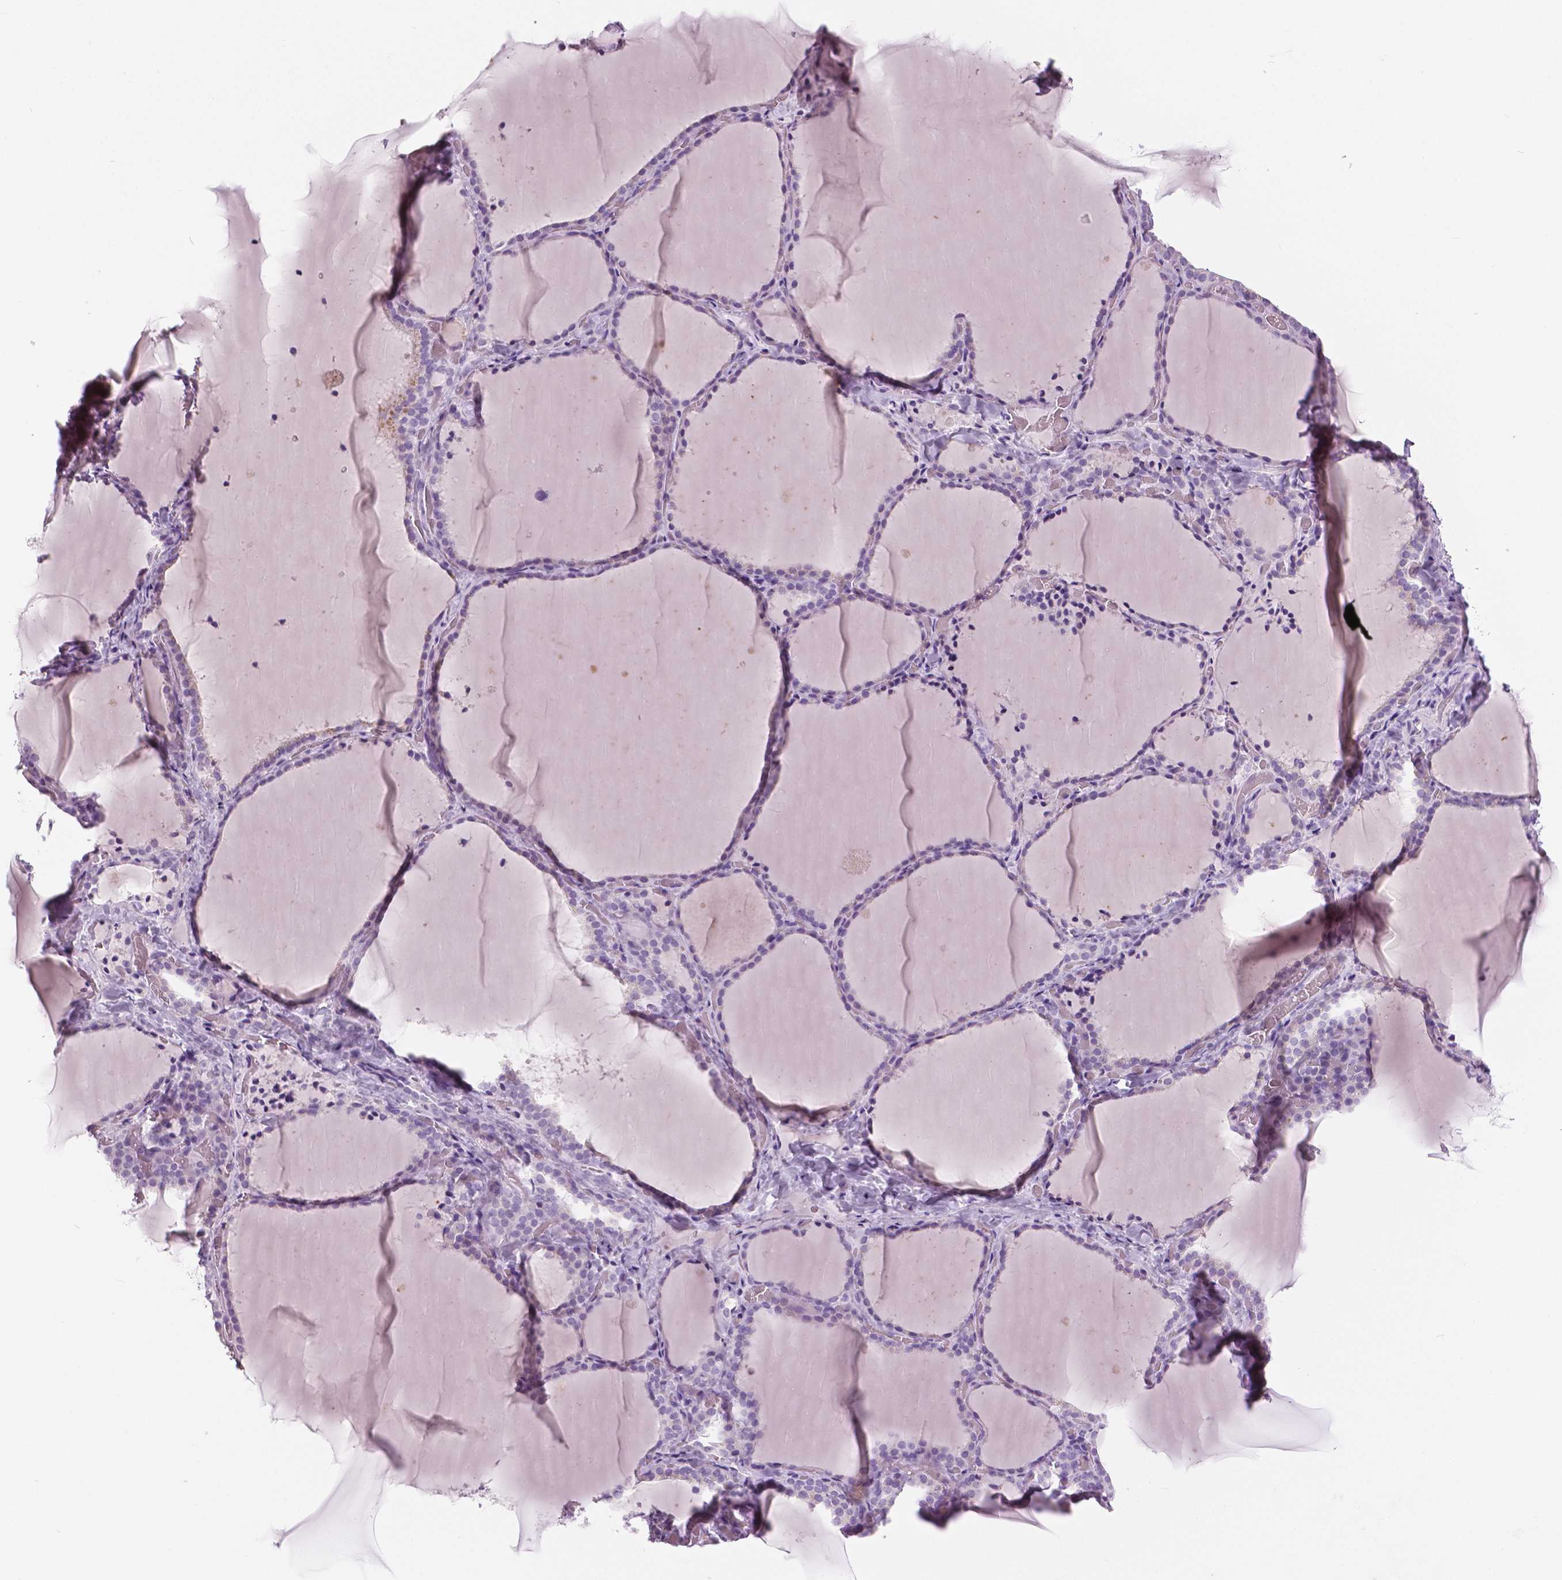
{"staining": {"intensity": "negative", "quantity": "none", "location": "none"}, "tissue": "thyroid gland", "cell_type": "Glandular cells", "image_type": "normal", "snomed": [{"axis": "morphology", "description": "Normal tissue, NOS"}, {"axis": "topography", "description": "Thyroid gland"}], "caption": "The micrograph displays no staining of glandular cells in normal thyroid gland. (Brightfield microscopy of DAB IHC at high magnification).", "gene": "SFTPD", "patient": {"sex": "female", "age": 22}}